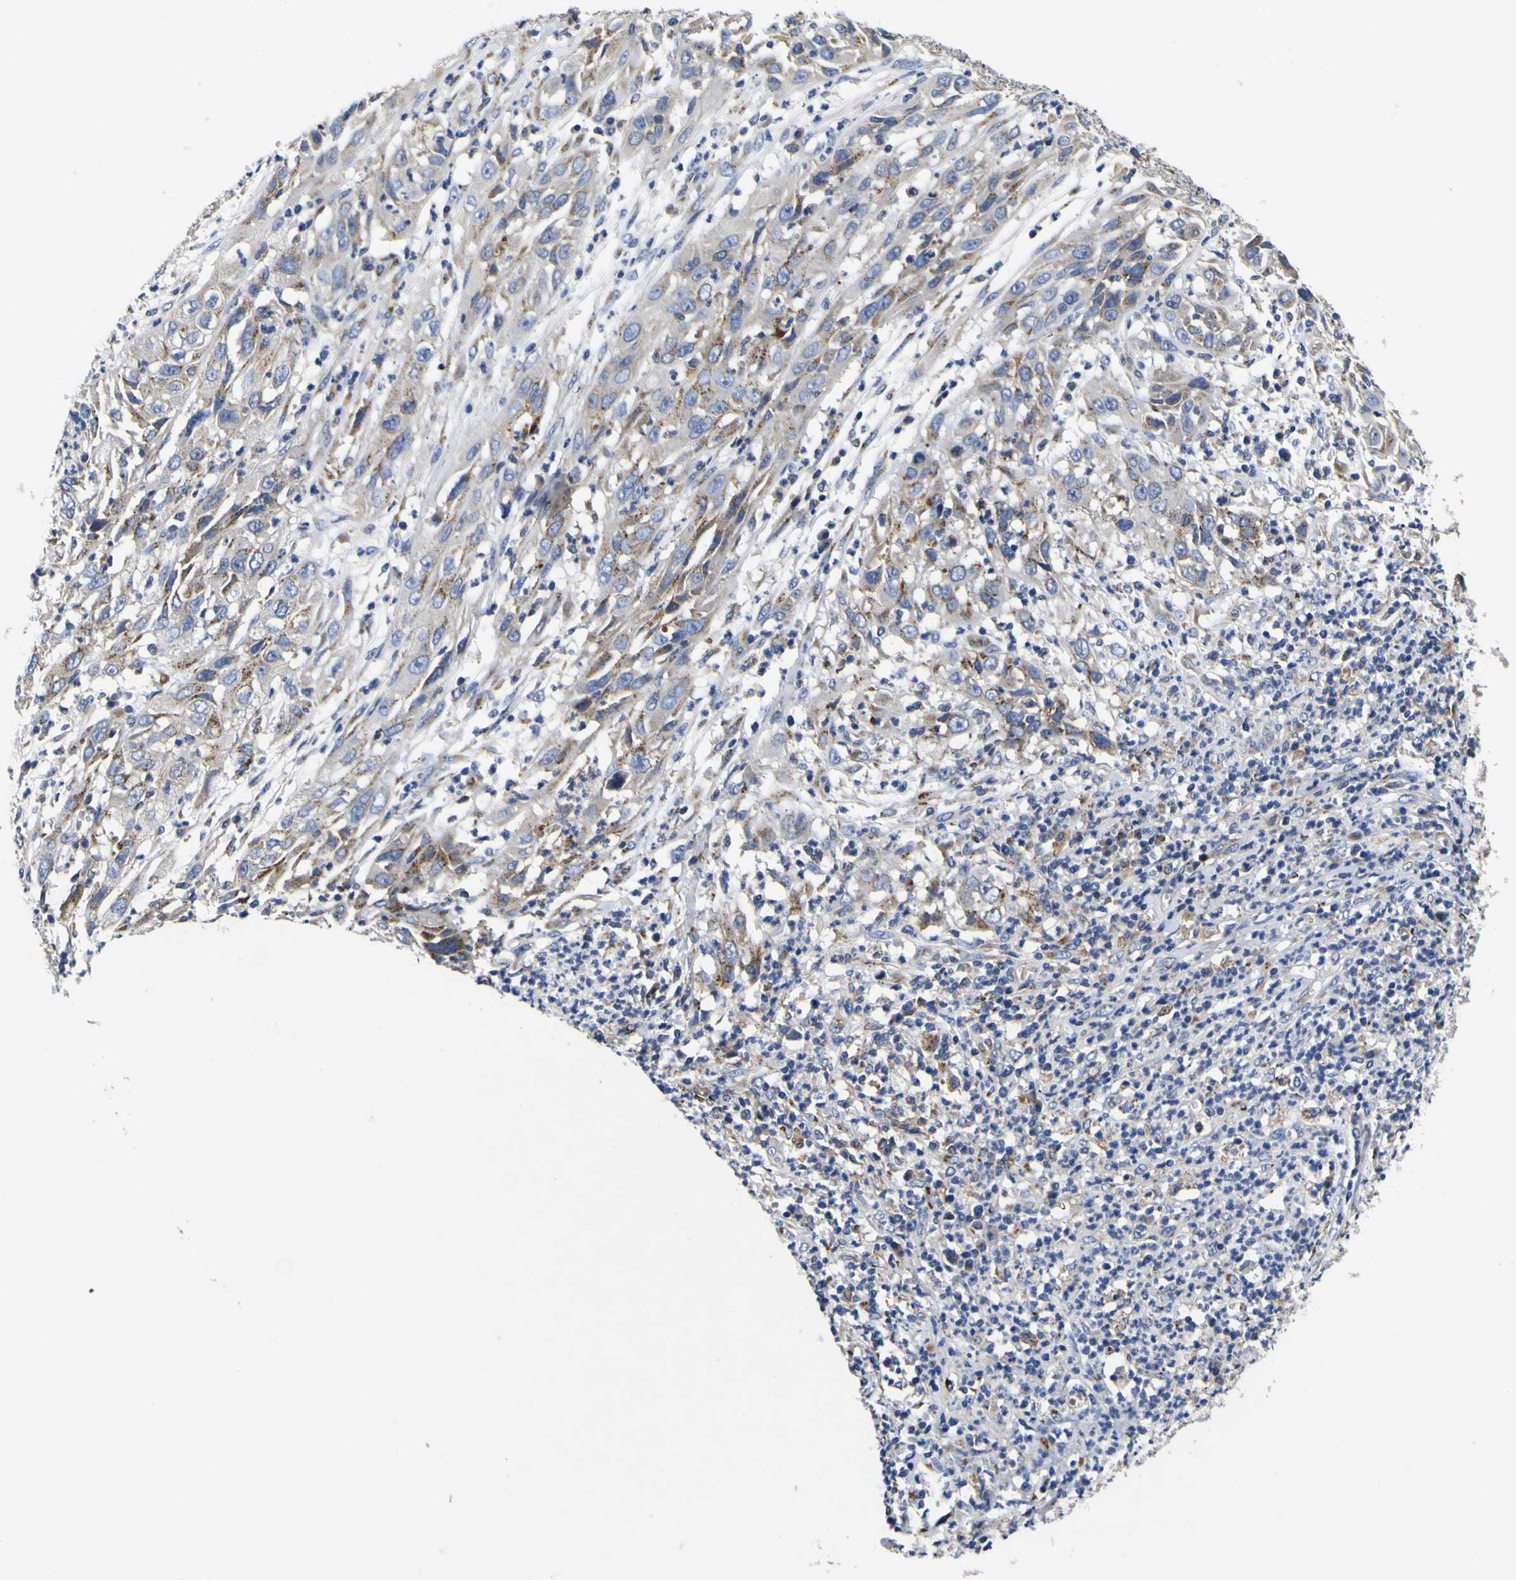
{"staining": {"intensity": "moderate", "quantity": "25%-75%", "location": "cytoplasmic/membranous"}, "tissue": "cervical cancer", "cell_type": "Tumor cells", "image_type": "cancer", "snomed": [{"axis": "morphology", "description": "Squamous cell carcinoma, NOS"}, {"axis": "topography", "description": "Cervix"}], "caption": "IHC staining of cervical cancer (squamous cell carcinoma), which reveals medium levels of moderate cytoplasmic/membranous expression in about 25%-75% of tumor cells indicating moderate cytoplasmic/membranous protein positivity. The staining was performed using DAB (brown) for protein detection and nuclei were counterstained in hematoxylin (blue).", "gene": "COA1", "patient": {"sex": "female", "age": 32}}